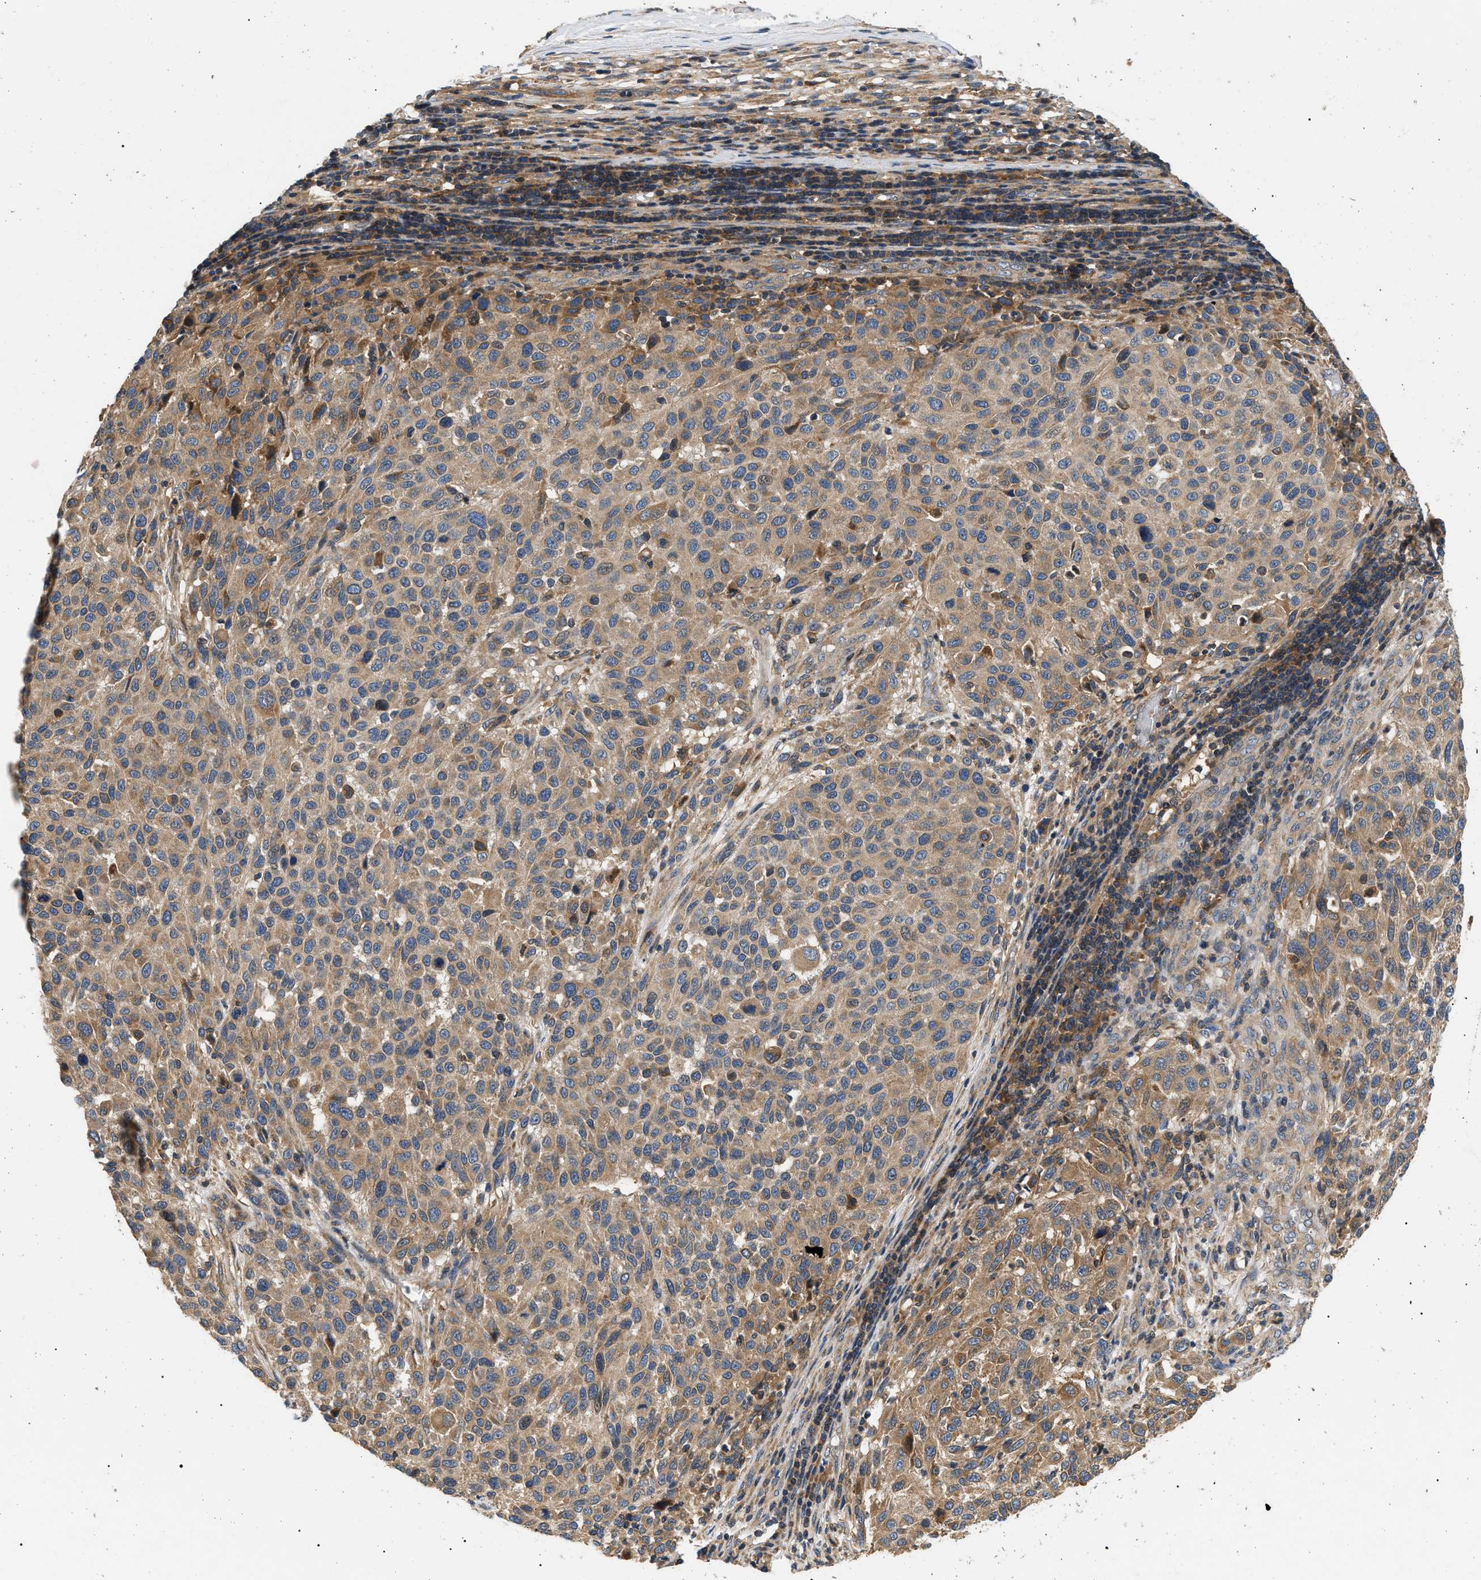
{"staining": {"intensity": "moderate", "quantity": ">75%", "location": "cytoplasmic/membranous"}, "tissue": "melanoma", "cell_type": "Tumor cells", "image_type": "cancer", "snomed": [{"axis": "morphology", "description": "Malignant melanoma, Metastatic site"}, {"axis": "topography", "description": "Lymph node"}], "caption": "Human melanoma stained with a brown dye exhibits moderate cytoplasmic/membranous positive staining in approximately >75% of tumor cells.", "gene": "PPM1B", "patient": {"sex": "male", "age": 61}}